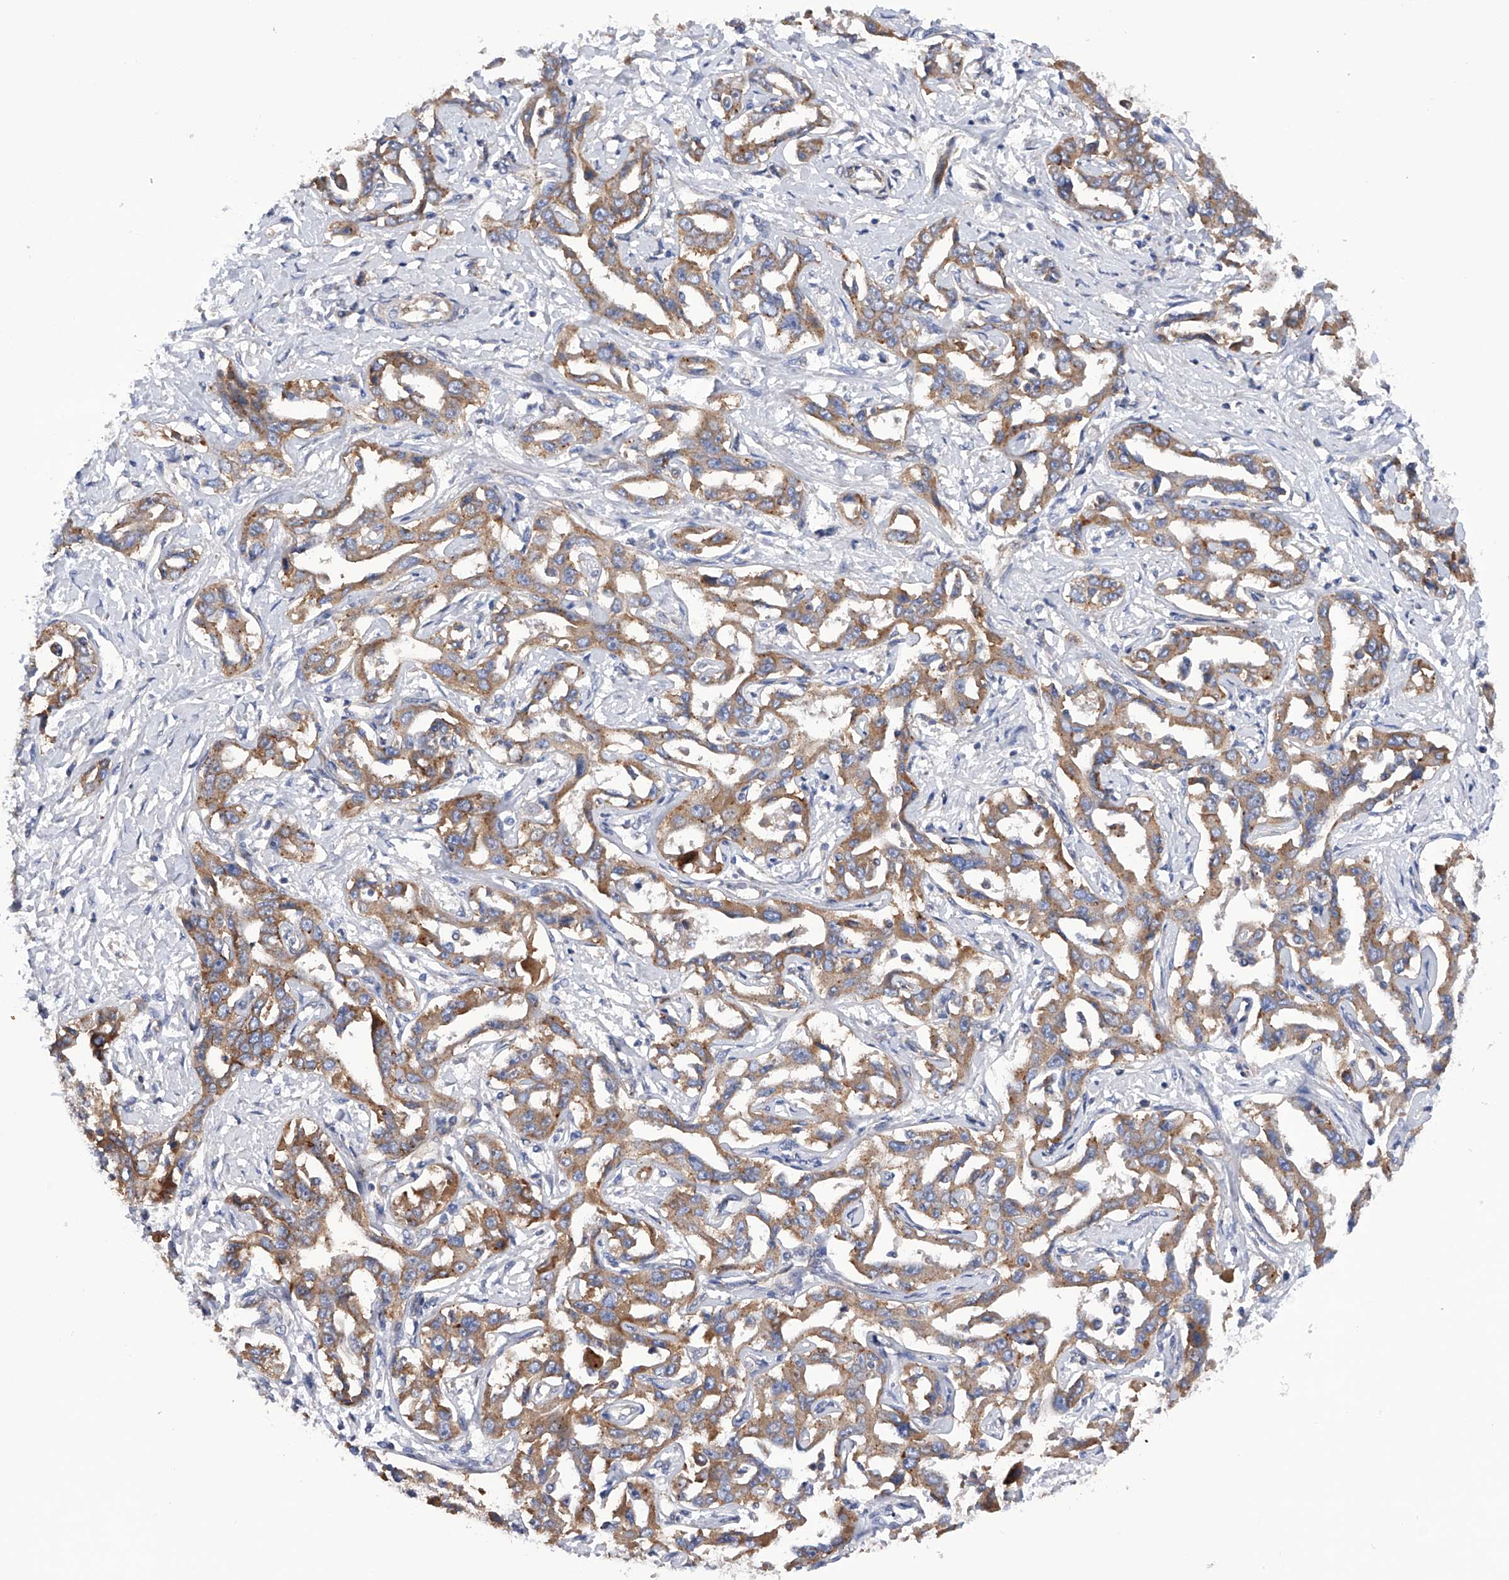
{"staining": {"intensity": "moderate", "quantity": ">75%", "location": "cytoplasmic/membranous"}, "tissue": "liver cancer", "cell_type": "Tumor cells", "image_type": "cancer", "snomed": [{"axis": "morphology", "description": "Cholangiocarcinoma"}, {"axis": "topography", "description": "Liver"}], "caption": "Liver cancer stained for a protein (brown) exhibits moderate cytoplasmic/membranous positive positivity in approximately >75% of tumor cells.", "gene": "MLYCD", "patient": {"sex": "male", "age": 59}}